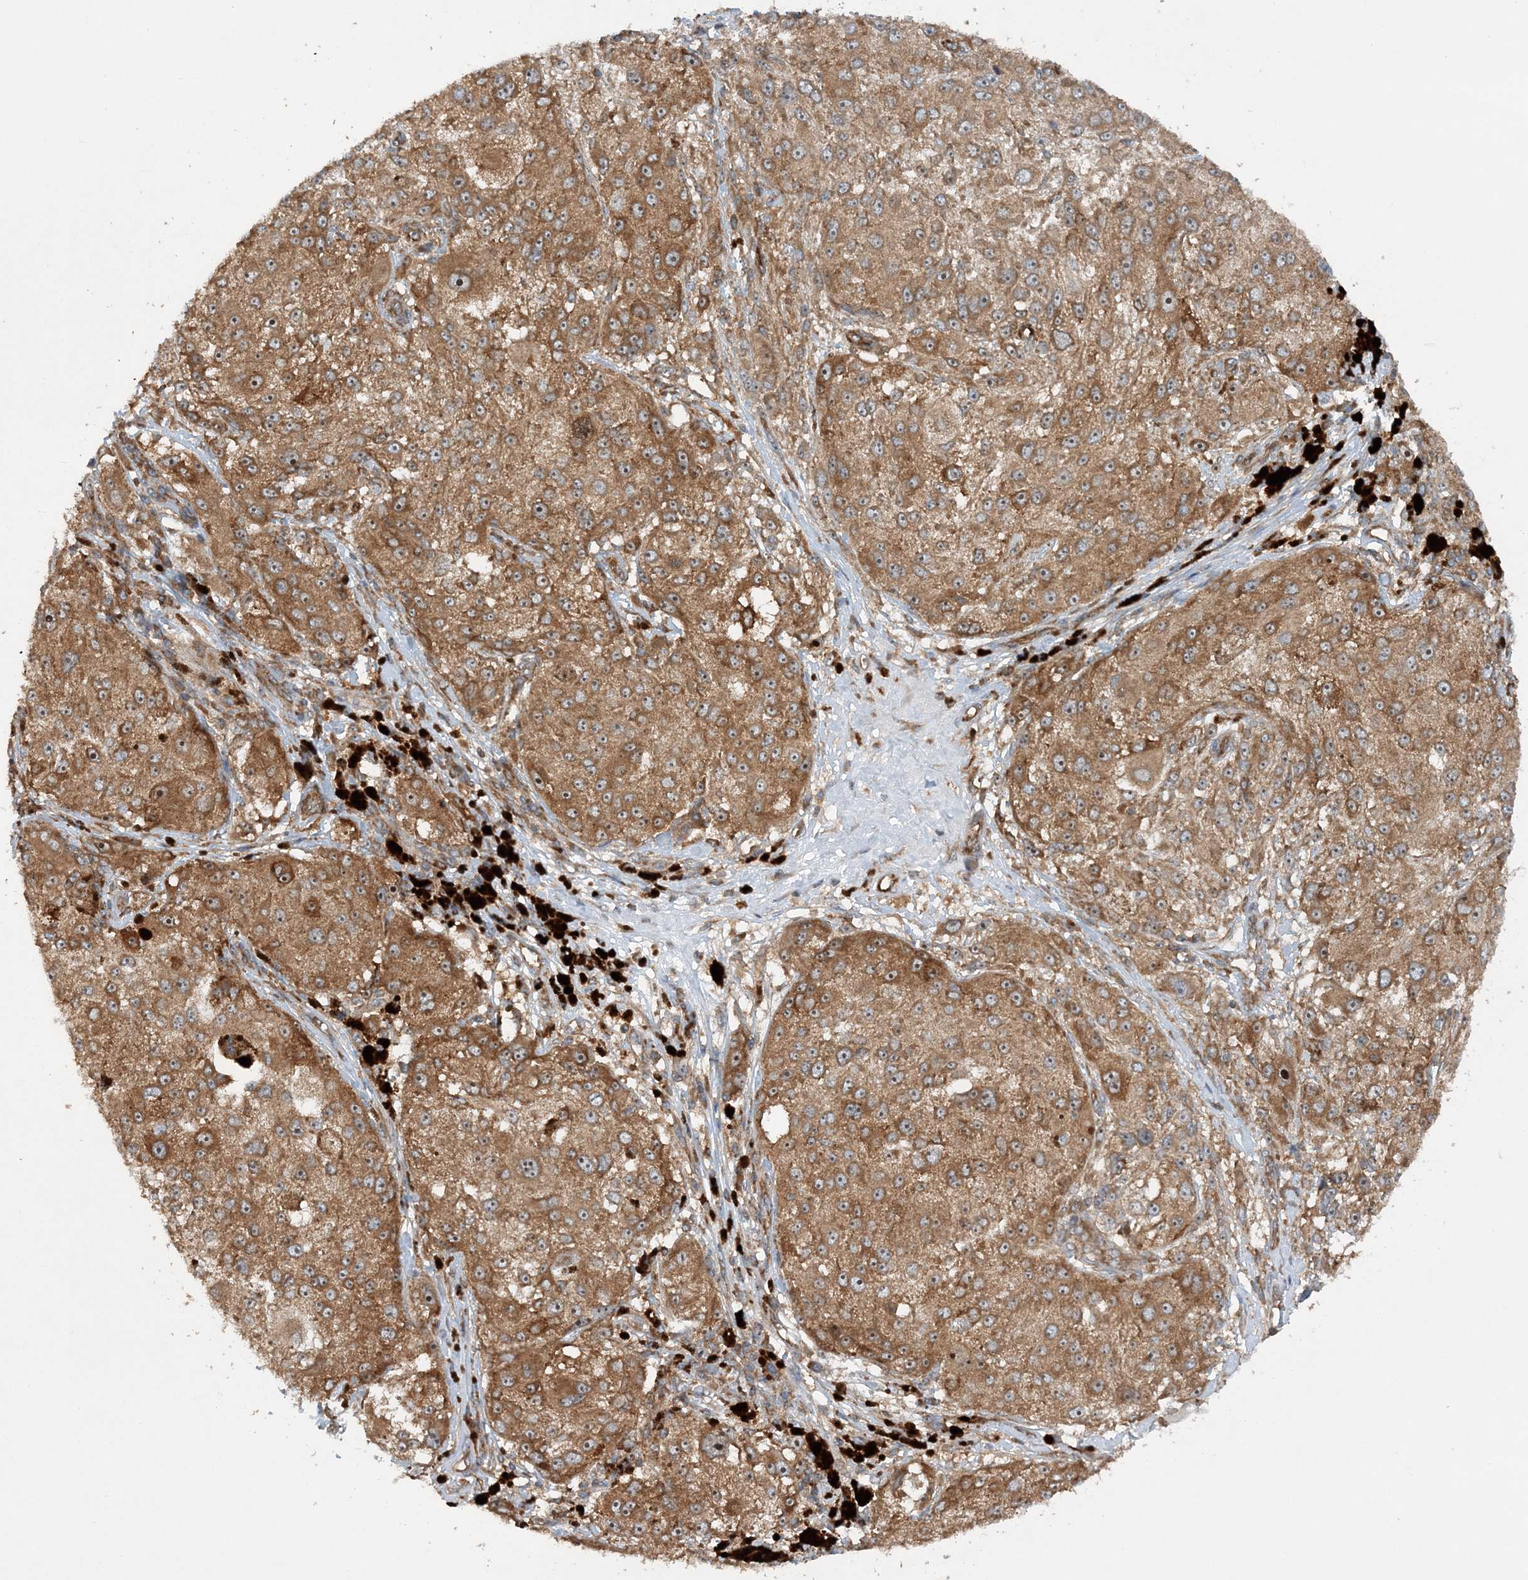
{"staining": {"intensity": "moderate", "quantity": ">75%", "location": "cytoplasmic/membranous"}, "tissue": "melanoma", "cell_type": "Tumor cells", "image_type": "cancer", "snomed": [{"axis": "morphology", "description": "Necrosis, NOS"}, {"axis": "morphology", "description": "Malignant melanoma, NOS"}, {"axis": "topography", "description": "Skin"}], "caption": "A brown stain highlights moderate cytoplasmic/membranous positivity of a protein in human melanoma tumor cells.", "gene": "ACAP2", "patient": {"sex": "female", "age": 87}}